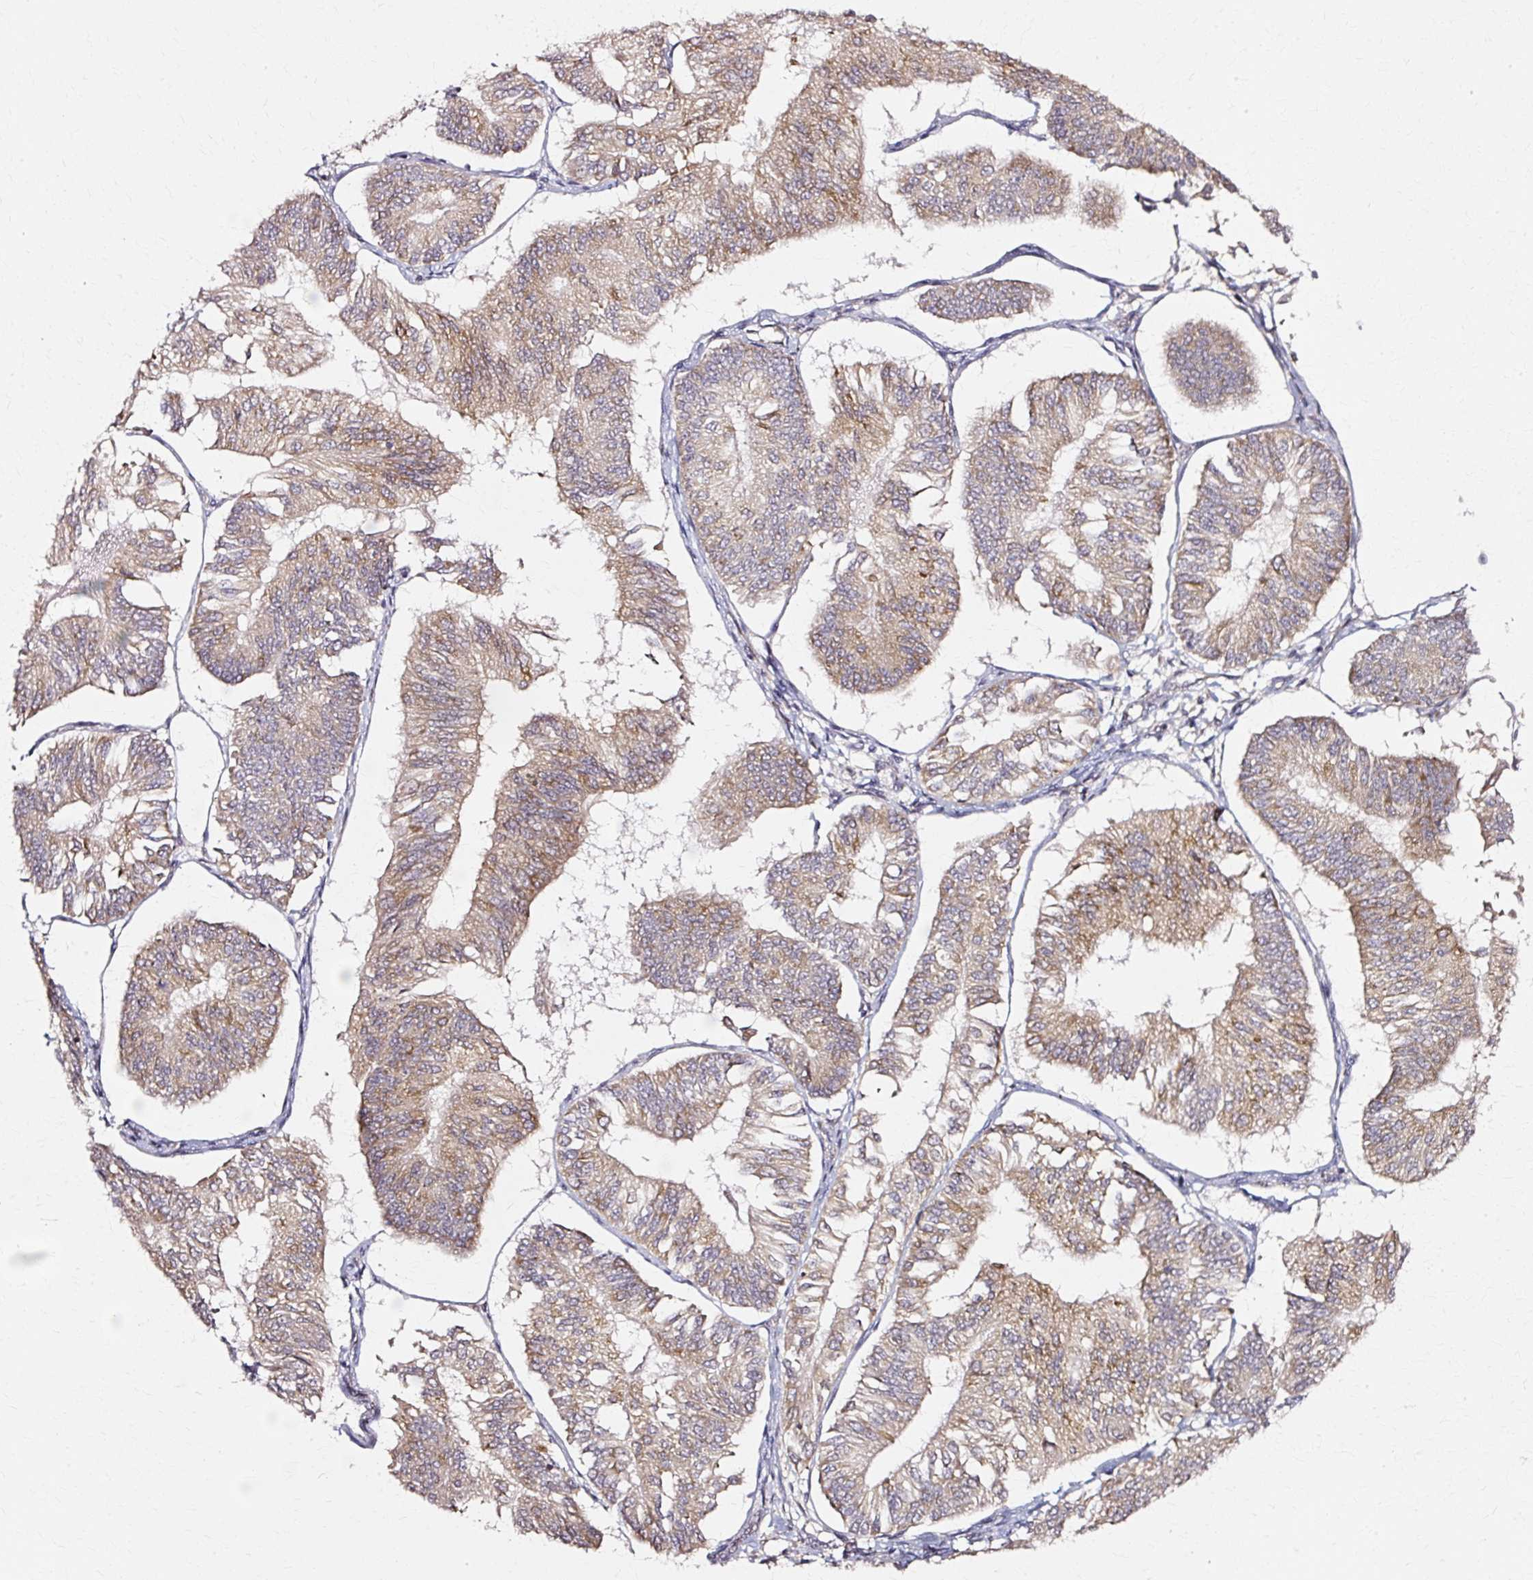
{"staining": {"intensity": "weak", "quantity": ">75%", "location": "cytoplasmic/membranous"}, "tissue": "endometrial cancer", "cell_type": "Tumor cells", "image_type": "cancer", "snomed": [{"axis": "morphology", "description": "Adenocarcinoma, NOS"}, {"axis": "topography", "description": "Endometrium"}], "caption": "A low amount of weak cytoplasmic/membranous expression is identified in approximately >75% of tumor cells in endometrial adenocarcinoma tissue.", "gene": "RGPD5", "patient": {"sex": "female", "age": 58}}